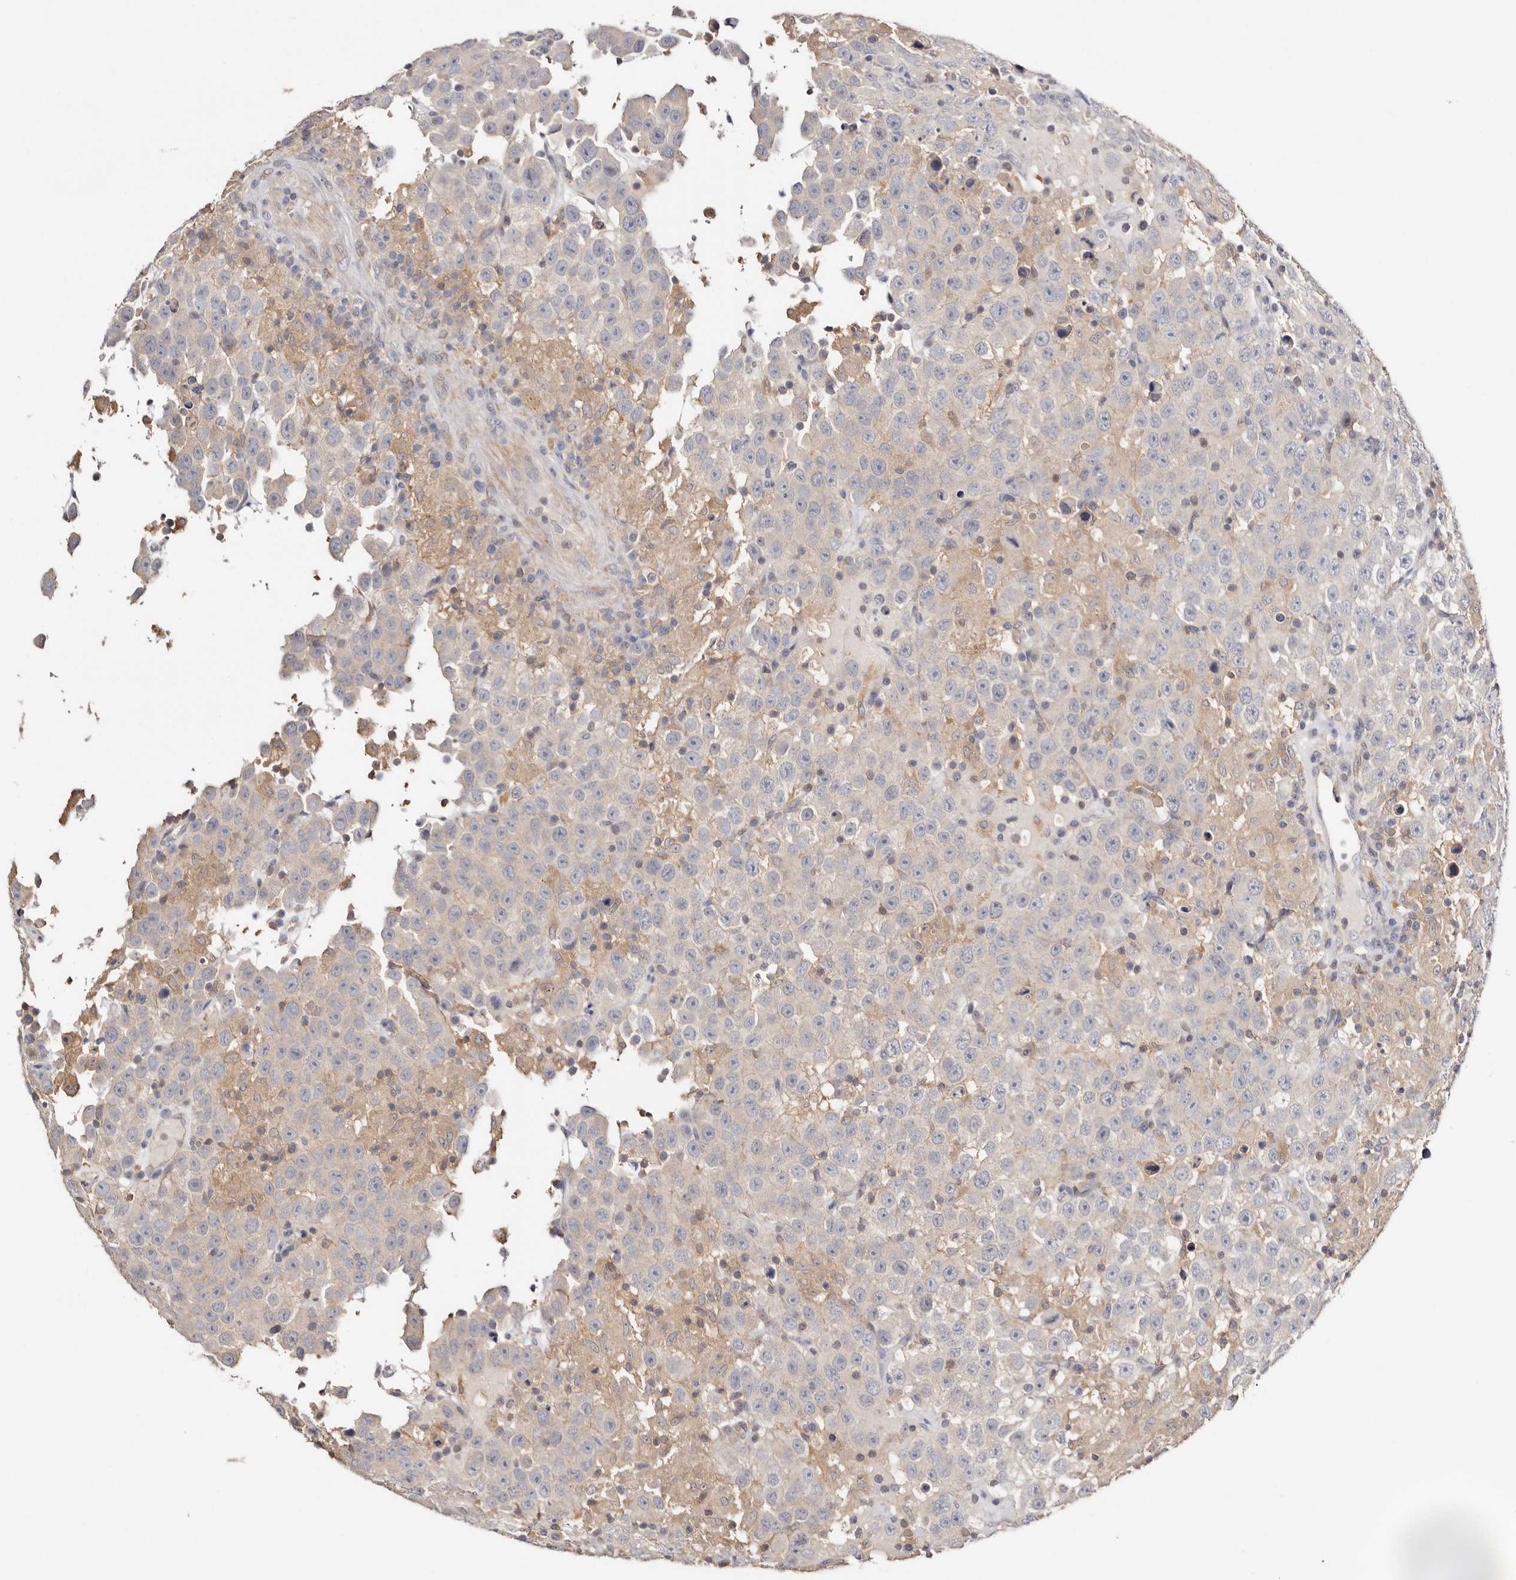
{"staining": {"intensity": "weak", "quantity": "<25%", "location": "cytoplasmic/membranous"}, "tissue": "testis cancer", "cell_type": "Tumor cells", "image_type": "cancer", "snomed": [{"axis": "morphology", "description": "Seminoma, NOS"}, {"axis": "topography", "description": "Testis"}], "caption": "An immunohistochemistry (IHC) photomicrograph of testis seminoma is shown. There is no staining in tumor cells of testis seminoma. The staining is performed using DAB brown chromogen with nuclei counter-stained in using hematoxylin.", "gene": "S100A14", "patient": {"sex": "male", "age": 41}}